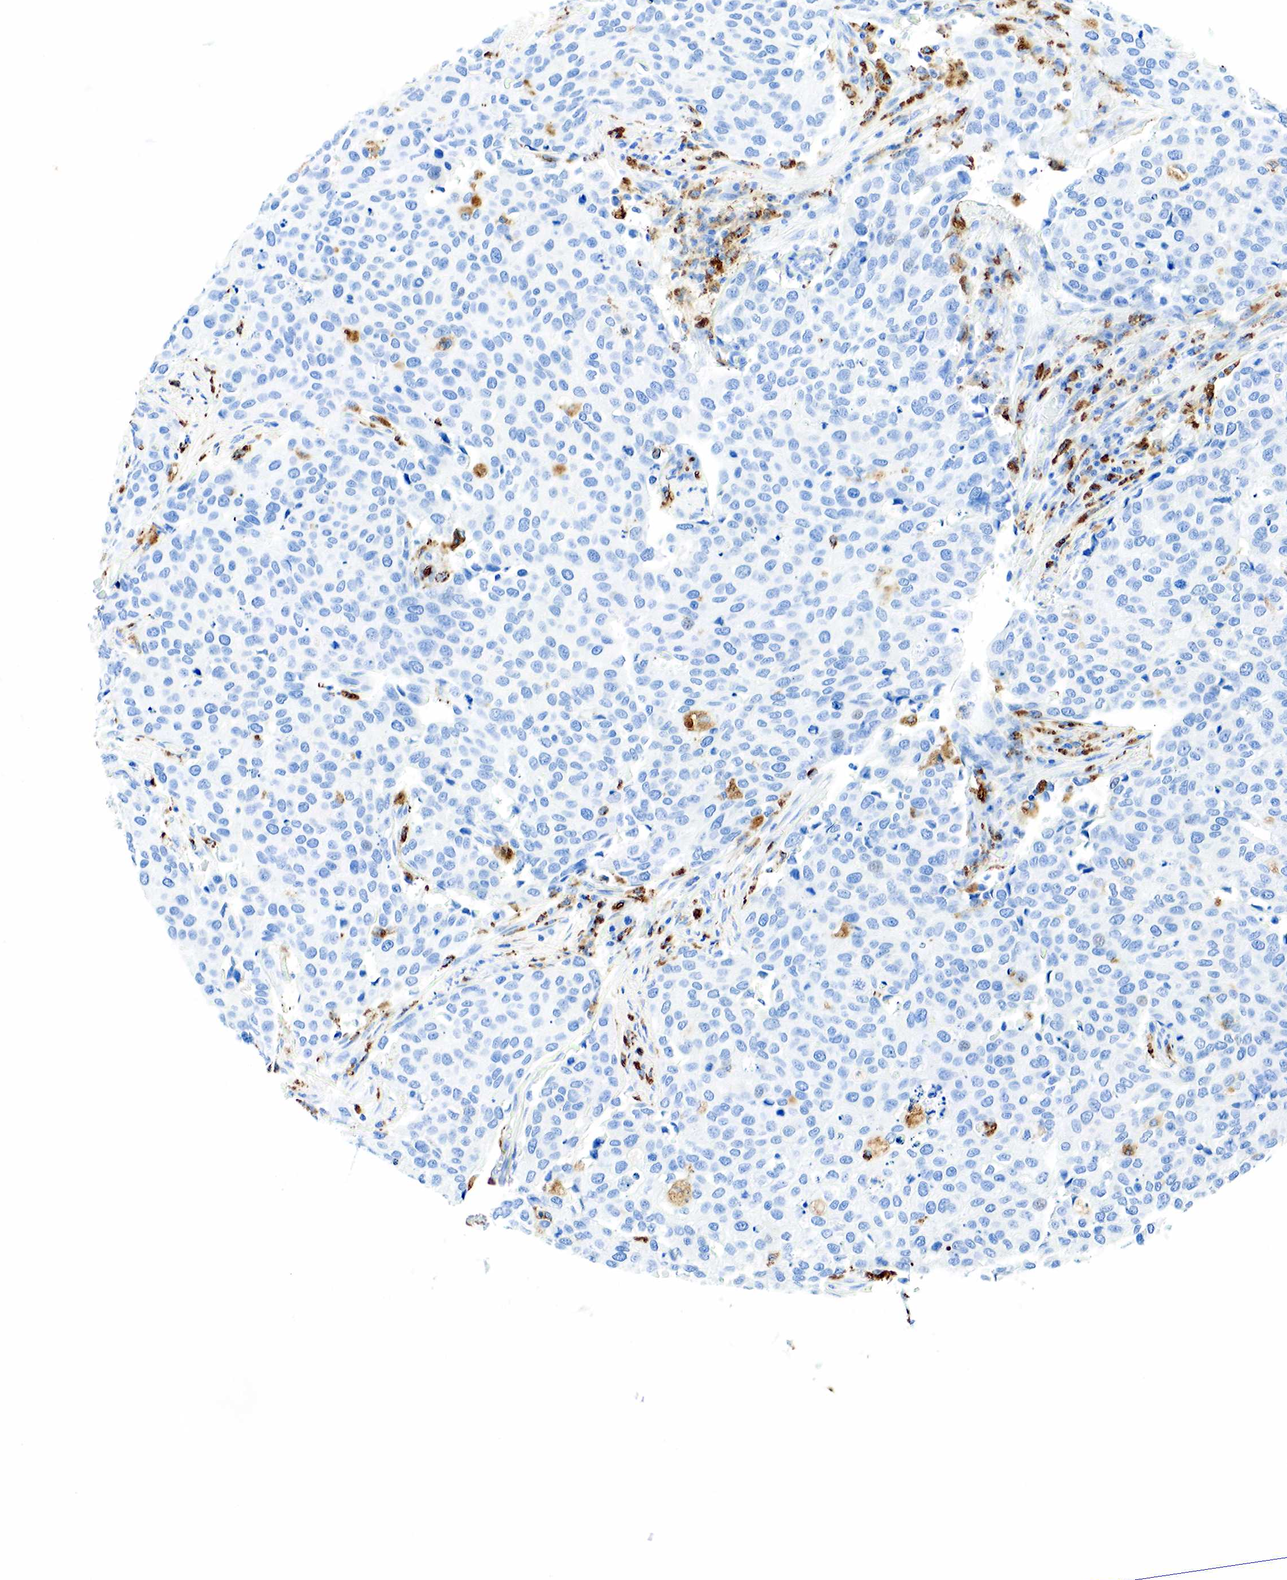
{"staining": {"intensity": "negative", "quantity": "none", "location": "none"}, "tissue": "cervical cancer", "cell_type": "Tumor cells", "image_type": "cancer", "snomed": [{"axis": "morphology", "description": "Squamous cell carcinoma, NOS"}, {"axis": "topography", "description": "Cervix"}], "caption": "Tumor cells are negative for protein expression in human cervical cancer (squamous cell carcinoma).", "gene": "CD68", "patient": {"sex": "female", "age": 54}}